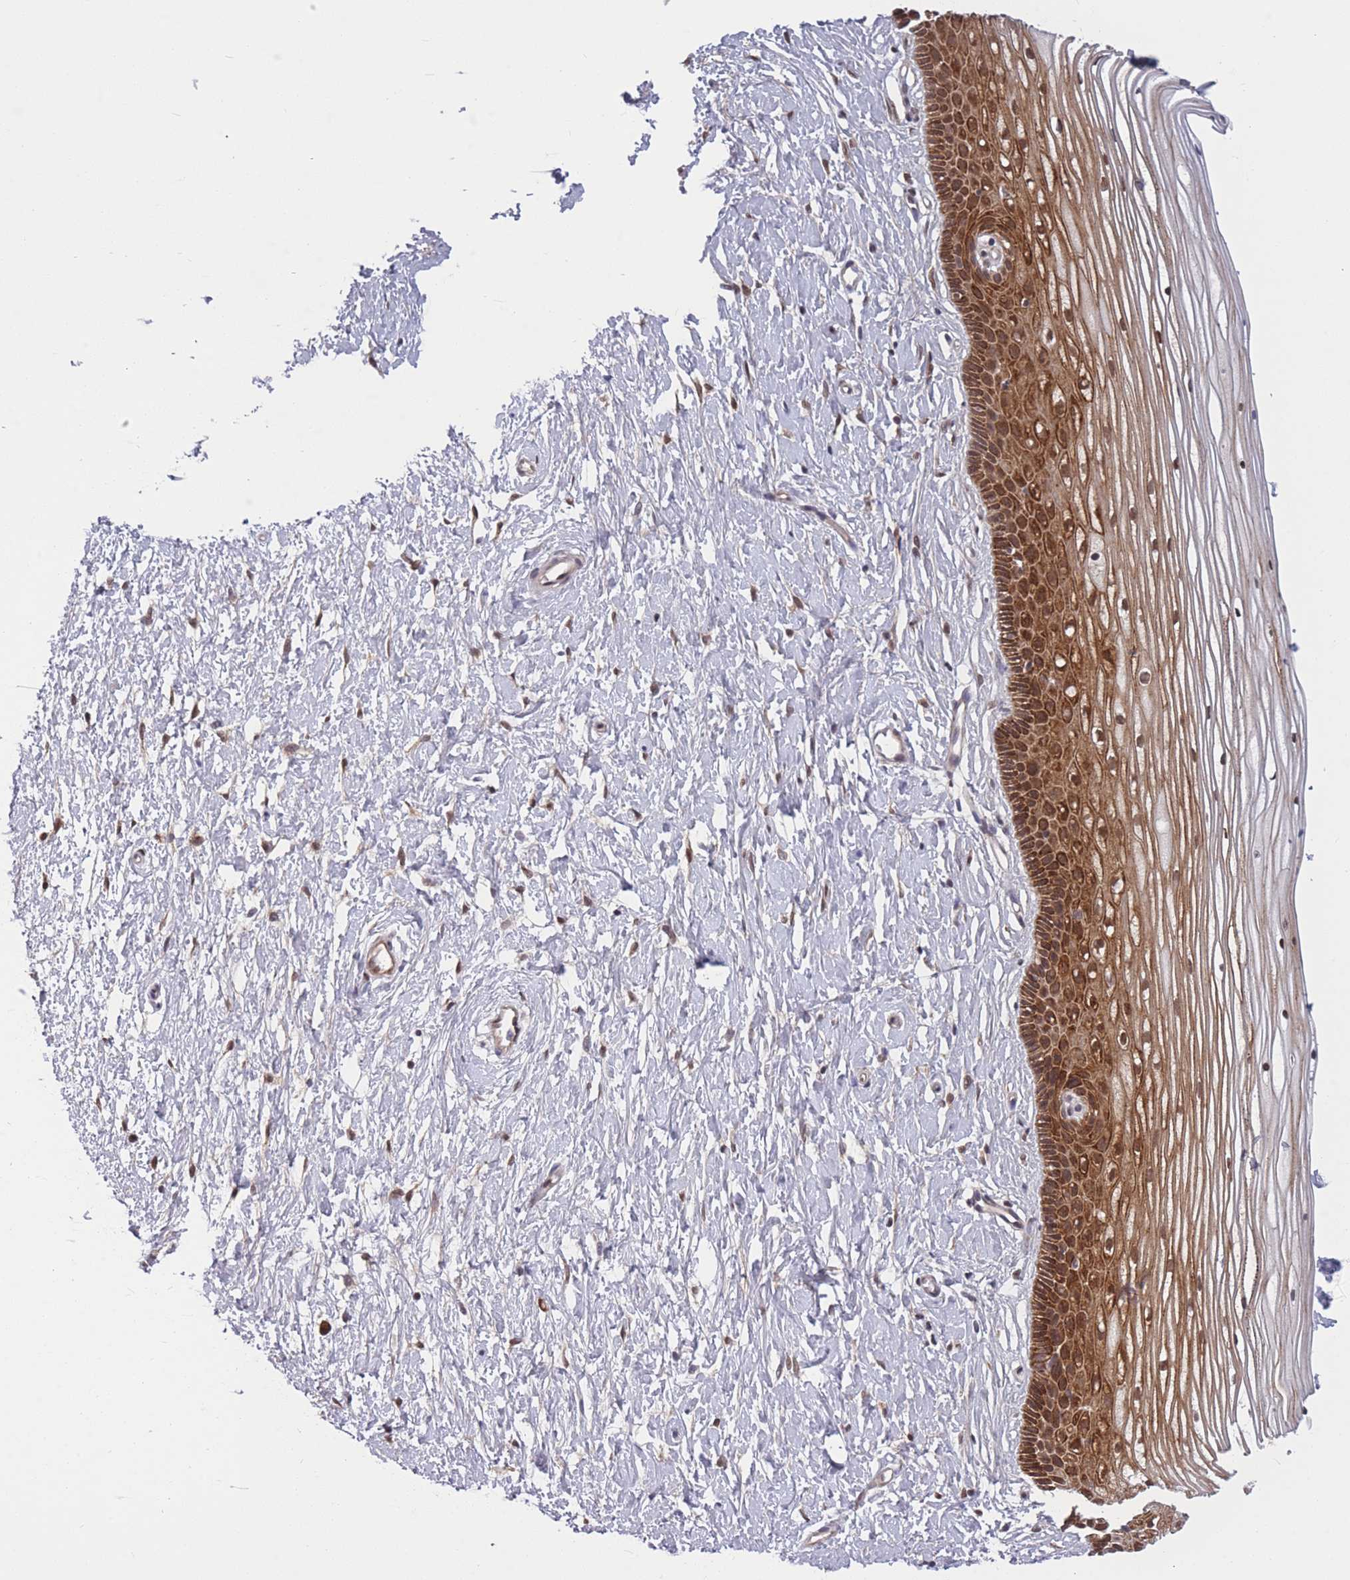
{"staining": {"intensity": "strong", "quantity": ">75%", "location": "cytoplasmic/membranous,nuclear"}, "tissue": "vagina", "cell_type": "Squamous epithelial cells", "image_type": "normal", "snomed": [{"axis": "morphology", "description": "Normal tissue, NOS"}, {"axis": "topography", "description": "Vagina"}, {"axis": "topography", "description": "Cervix"}], "caption": "Immunohistochemistry (IHC) micrograph of benign vagina stained for a protein (brown), which reveals high levels of strong cytoplasmic/membranous,nuclear positivity in approximately >75% of squamous epithelial cells.", "gene": "BCL9L", "patient": {"sex": "female", "age": 40}}